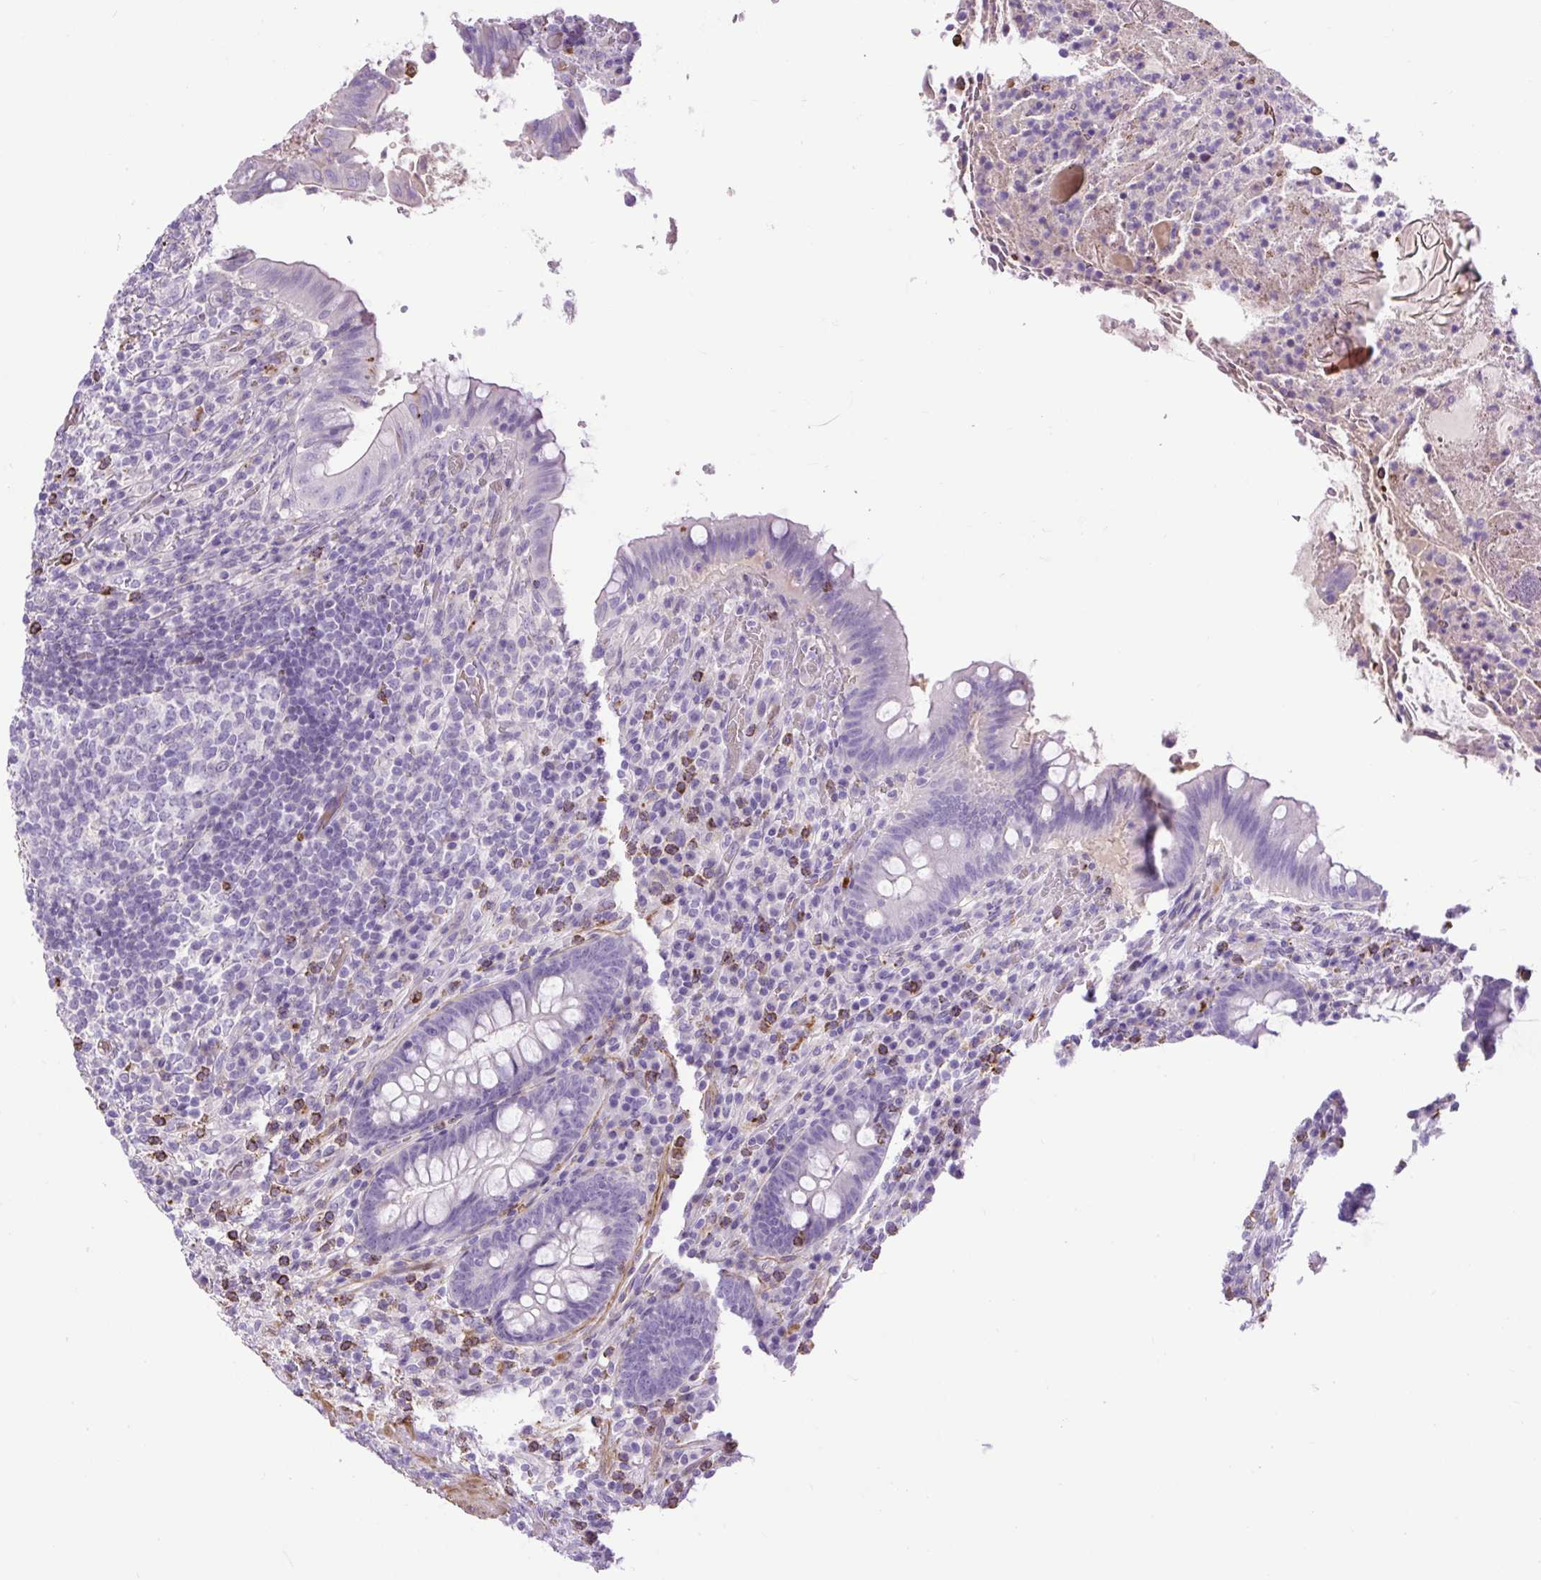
{"staining": {"intensity": "weak", "quantity": "<25%", "location": "cytoplasmic/membranous"}, "tissue": "appendix", "cell_type": "Glandular cells", "image_type": "normal", "snomed": [{"axis": "morphology", "description": "Normal tissue, NOS"}, {"axis": "topography", "description": "Appendix"}], "caption": "DAB (3,3'-diaminobenzidine) immunohistochemical staining of unremarkable appendix reveals no significant positivity in glandular cells. (Immunohistochemistry, brightfield microscopy, high magnification).", "gene": "VWA7", "patient": {"sex": "female", "age": 43}}